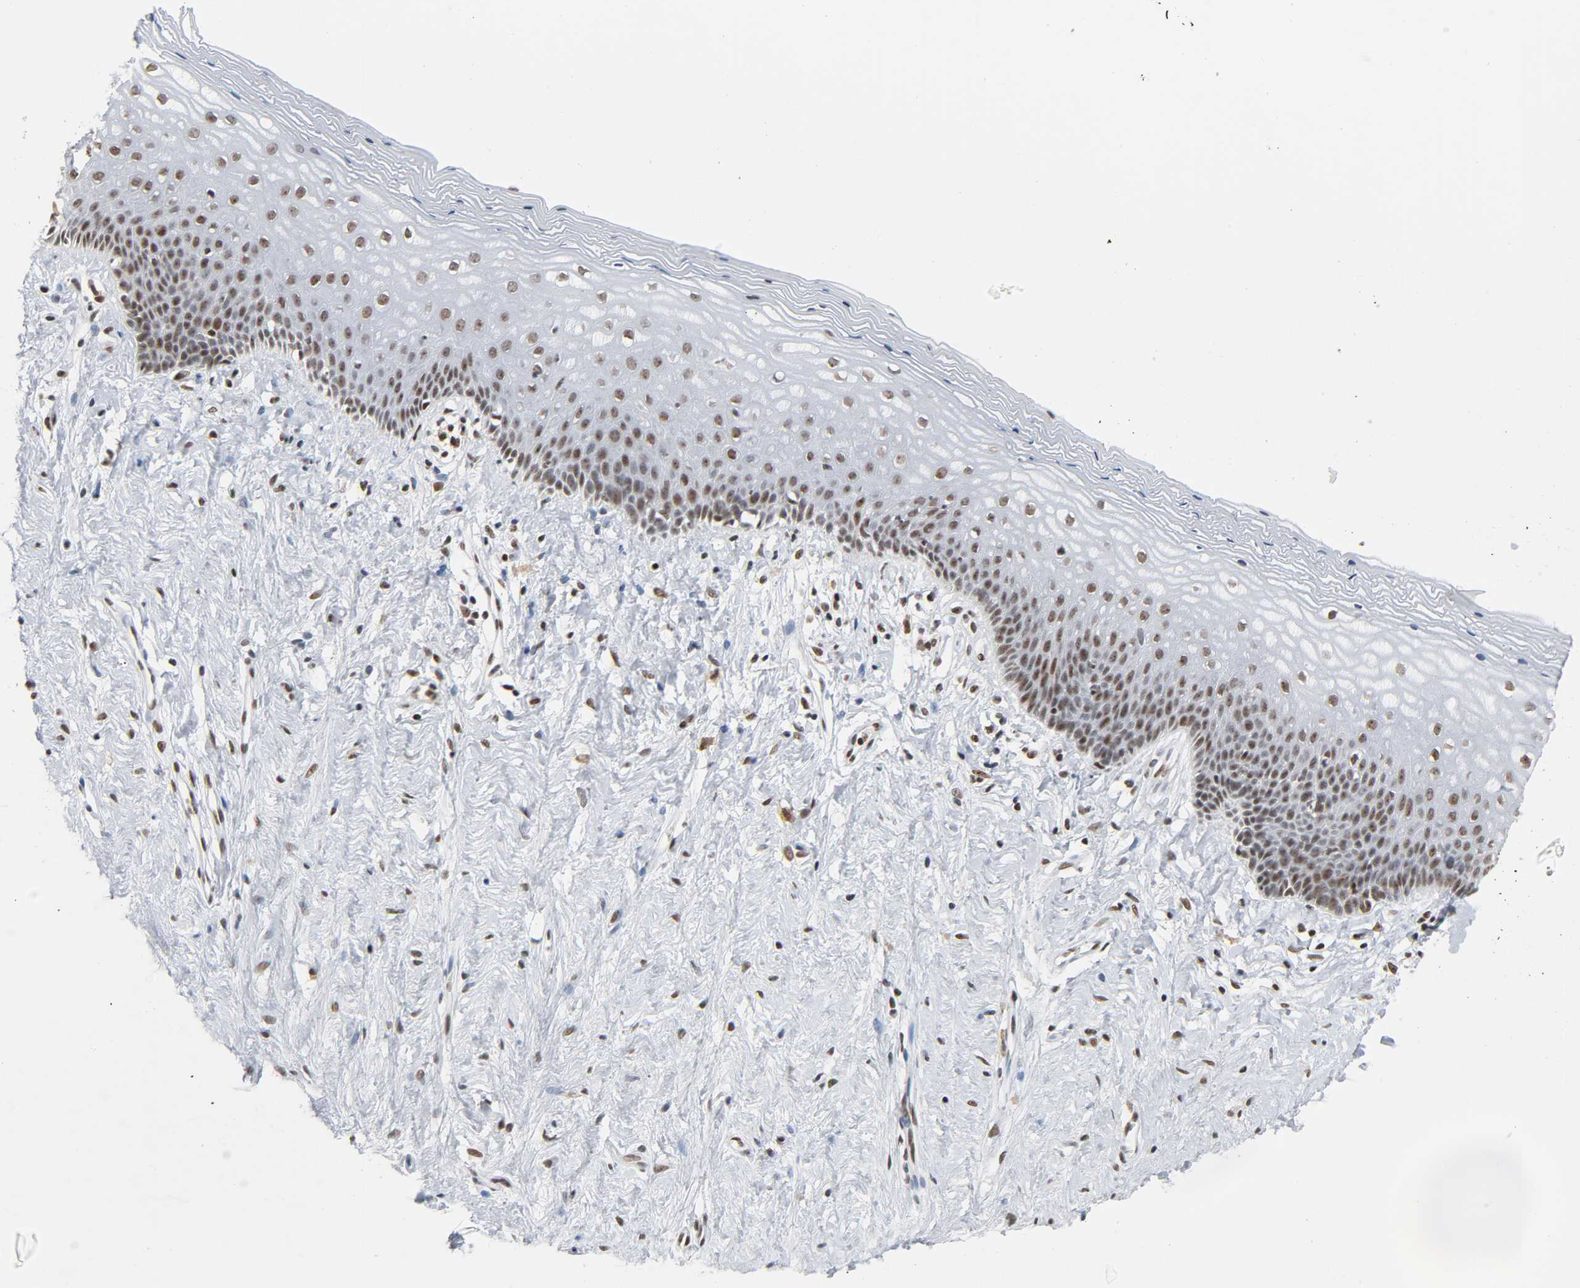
{"staining": {"intensity": "moderate", "quantity": ">75%", "location": "nuclear"}, "tissue": "vagina", "cell_type": "Squamous epithelial cells", "image_type": "normal", "snomed": [{"axis": "morphology", "description": "Normal tissue, NOS"}, {"axis": "topography", "description": "Vagina"}], "caption": "Protein staining reveals moderate nuclear staining in approximately >75% of squamous epithelial cells in unremarkable vagina.", "gene": "SUMO1", "patient": {"sex": "female", "age": 44}}